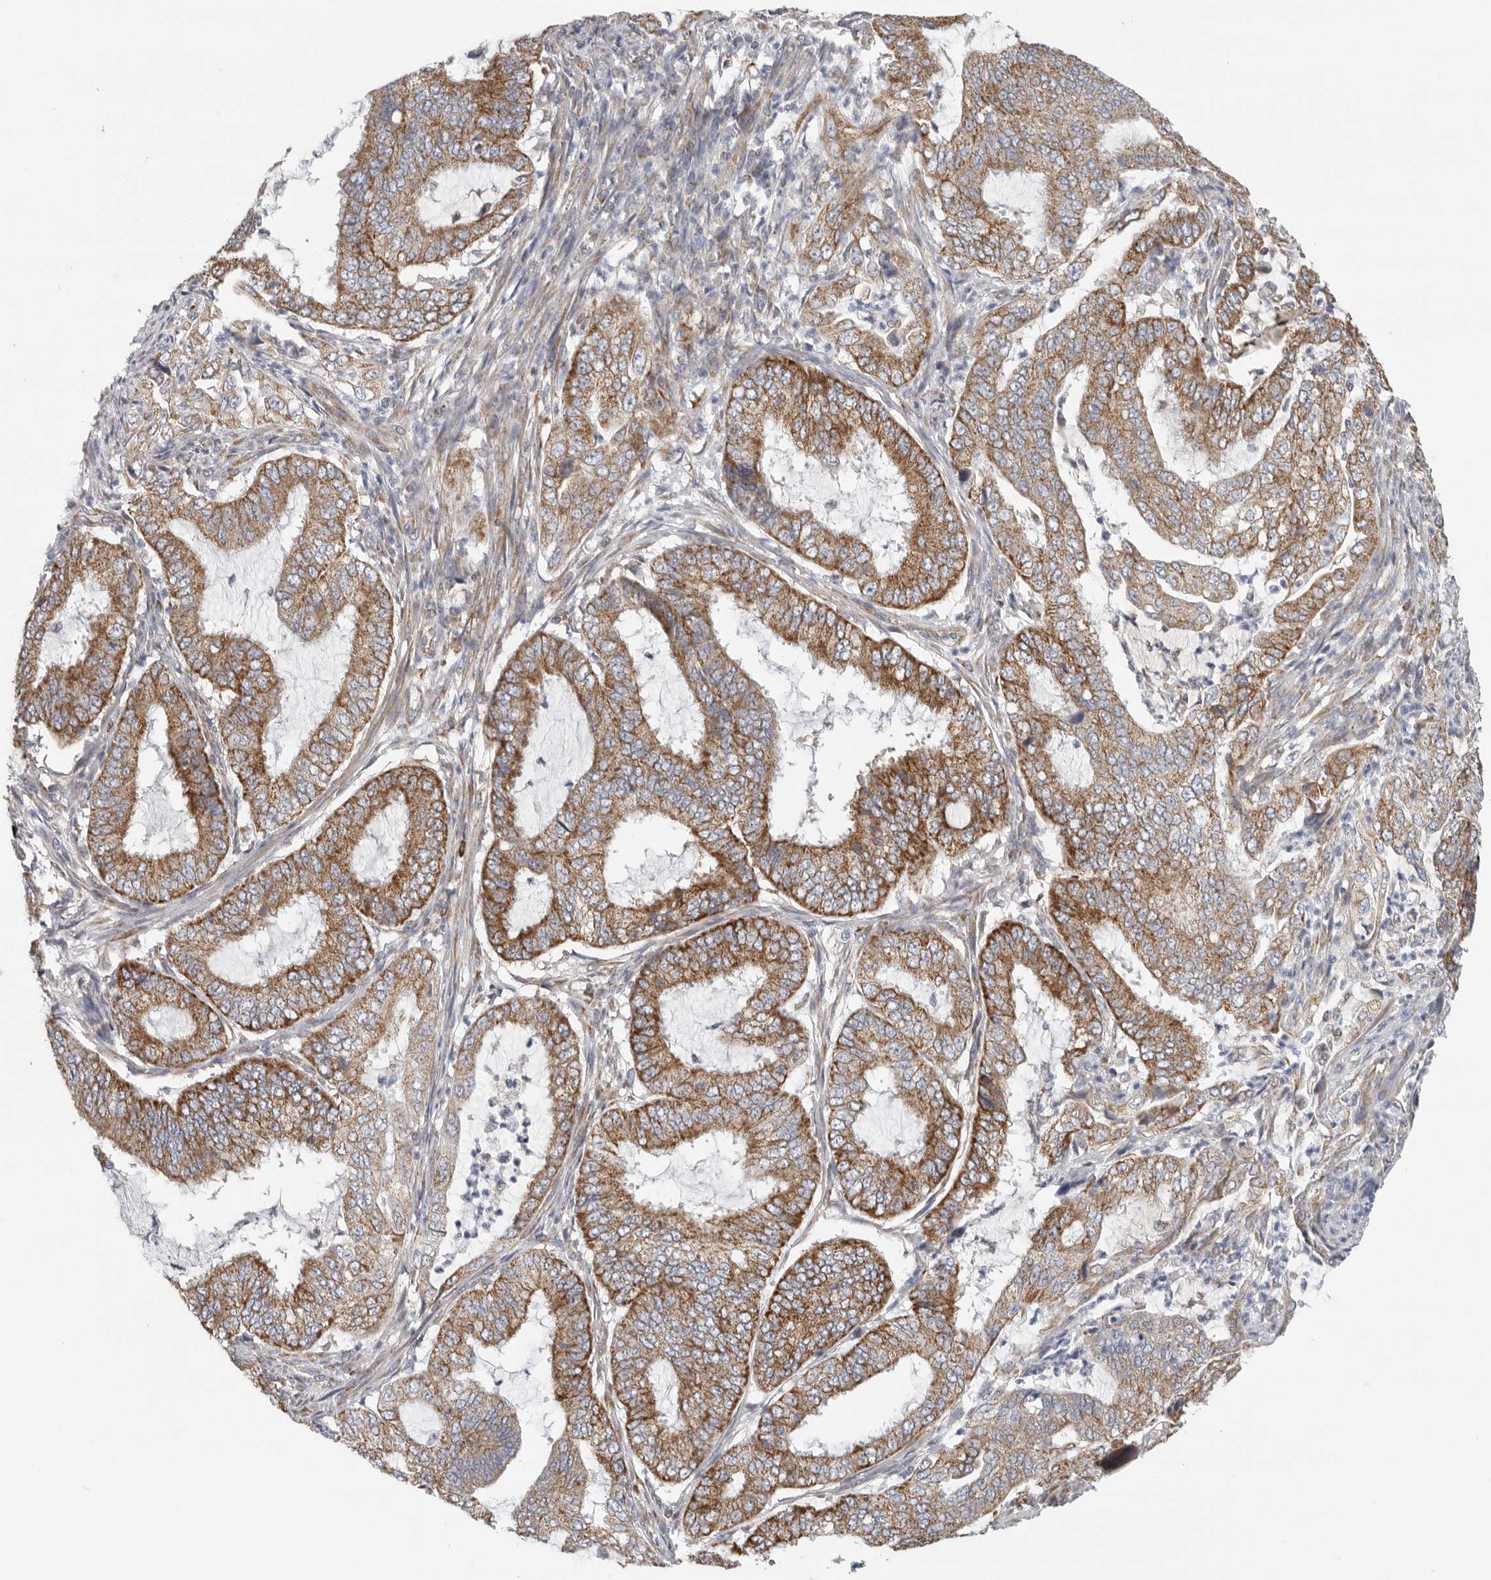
{"staining": {"intensity": "moderate", "quantity": ">75%", "location": "cytoplasmic/membranous"}, "tissue": "endometrial cancer", "cell_type": "Tumor cells", "image_type": "cancer", "snomed": [{"axis": "morphology", "description": "Adenocarcinoma, NOS"}, {"axis": "topography", "description": "Endometrium"}], "caption": "DAB immunohistochemical staining of human endometrial cancer displays moderate cytoplasmic/membranous protein staining in about >75% of tumor cells.", "gene": "FKBP8", "patient": {"sex": "female", "age": 51}}